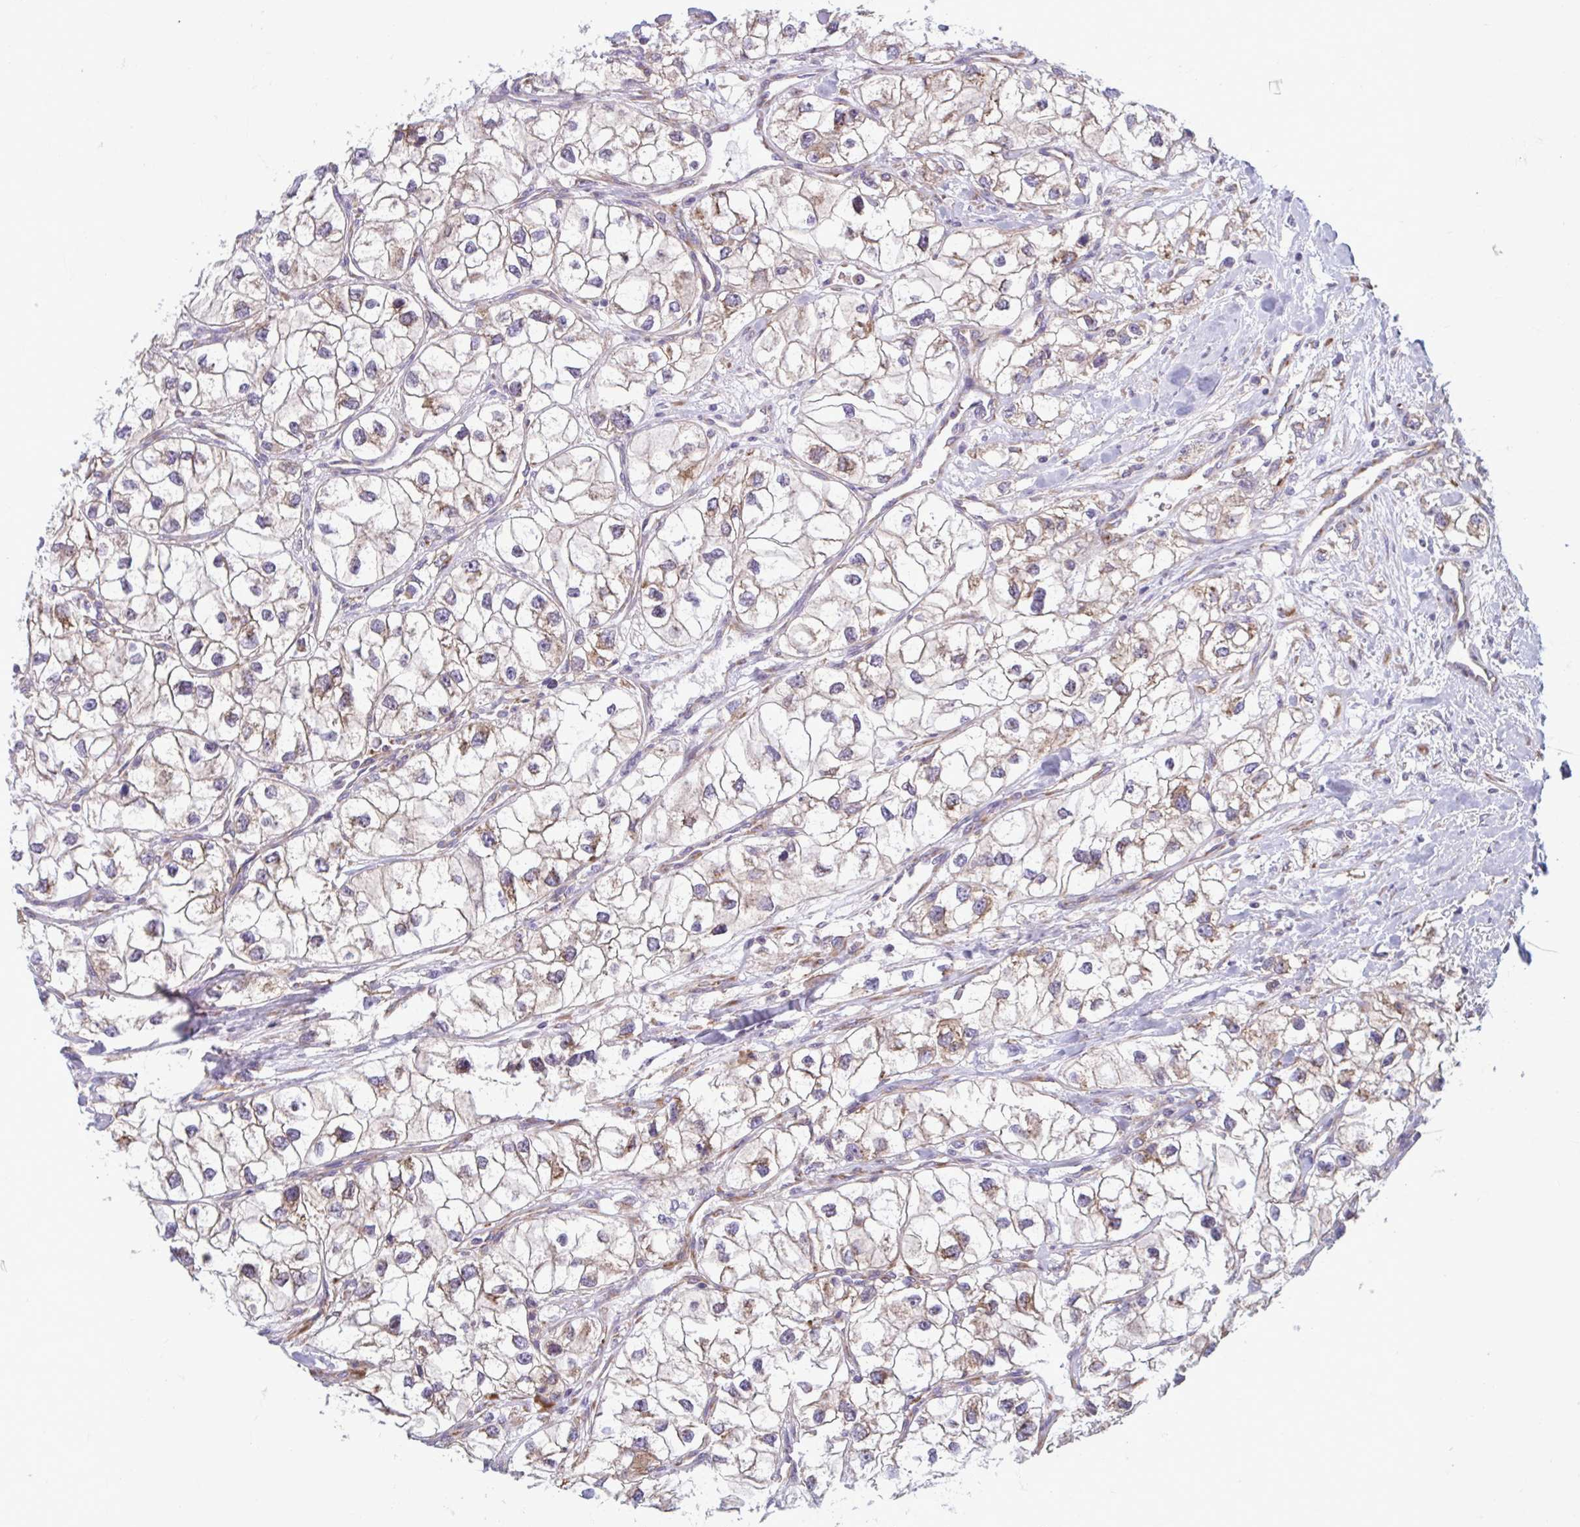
{"staining": {"intensity": "weak", "quantity": "25%-75%", "location": "cytoplasmic/membranous"}, "tissue": "renal cancer", "cell_type": "Tumor cells", "image_type": "cancer", "snomed": [{"axis": "morphology", "description": "Adenocarcinoma, NOS"}, {"axis": "topography", "description": "Kidney"}], "caption": "Renal adenocarcinoma was stained to show a protein in brown. There is low levels of weak cytoplasmic/membranous positivity in approximately 25%-75% of tumor cells. Immunohistochemistry stains the protein of interest in brown and the nuclei are stained blue.", "gene": "RPS16", "patient": {"sex": "male", "age": 59}}